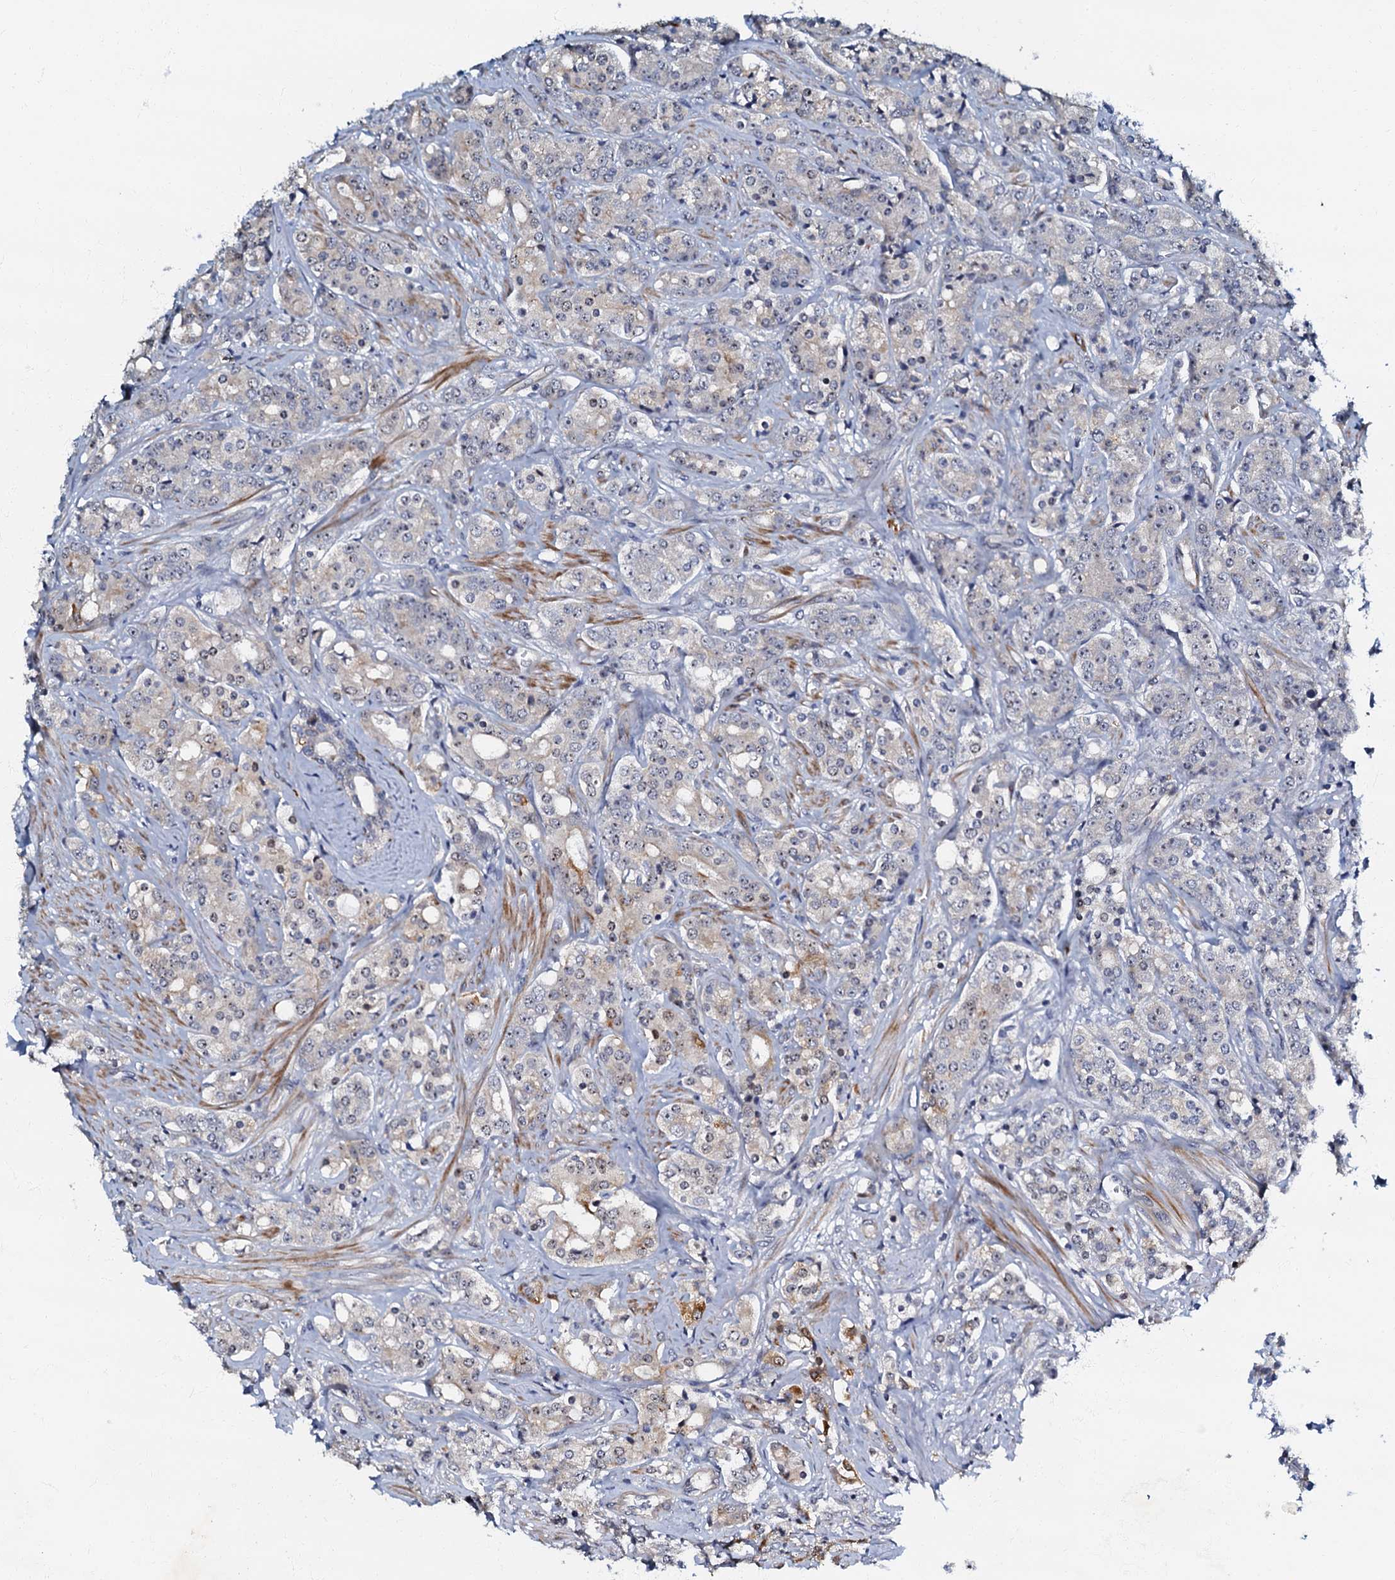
{"staining": {"intensity": "negative", "quantity": "none", "location": "none"}, "tissue": "prostate cancer", "cell_type": "Tumor cells", "image_type": "cancer", "snomed": [{"axis": "morphology", "description": "Adenocarcinoma, High grade"}, {"axis": "topography", "description": "Prostate"}], "caption": "This photomicrograph is of high-grade adenocarcinoma (prostate) stained with IHC to label a protein in brown with the nuclei are counter-stained blue. There is no positivity in tumor cells.", "gene": "OLAH", "patient": {"sex": "male", "age": 62}}